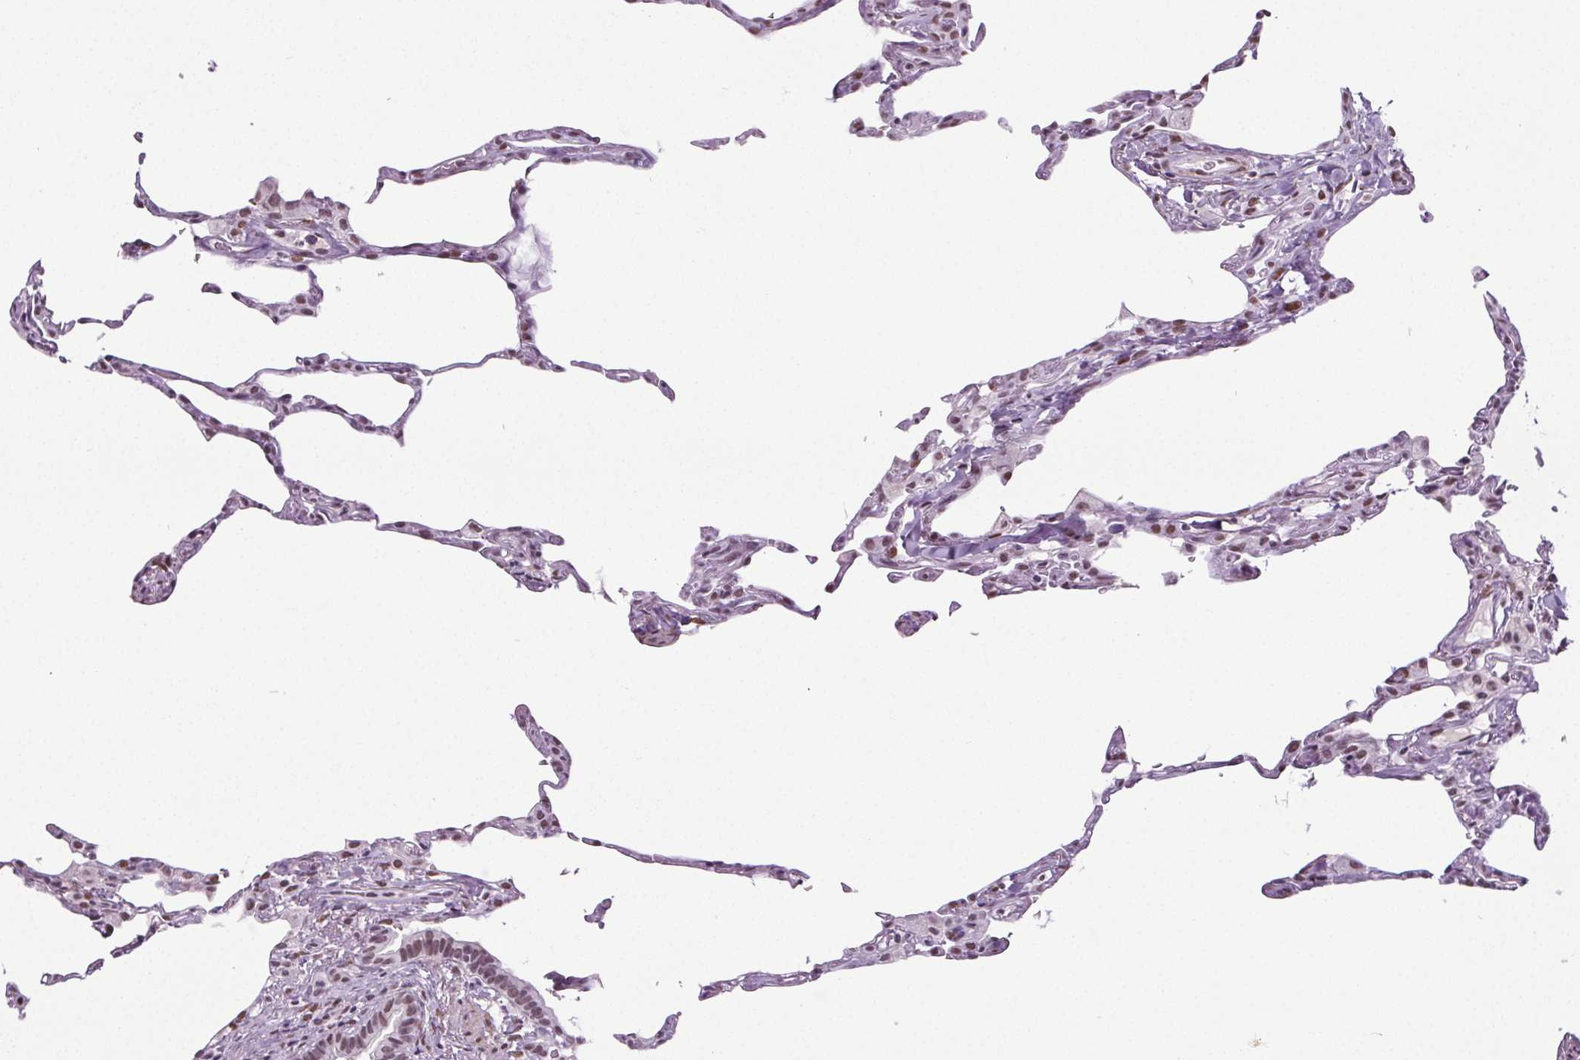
{"staining": {"intensity": "moderate", "quantity": "<25%", "location": "nuclear"}, "tissue": "lung", "cell_type": "Alveolar cells", "image_type": "normal", "snomed": [{"axis": "morphology", "description": "Normal tissue, NOS"}, {"axis": "topography", "description": "Lung"}], "caption": "Protein expression analysis of normal lung shows moderate nuclear staining in about <25% of alveolar cells.", "gene": "GP6", "patient": {"sex": "female", "age": 57}}